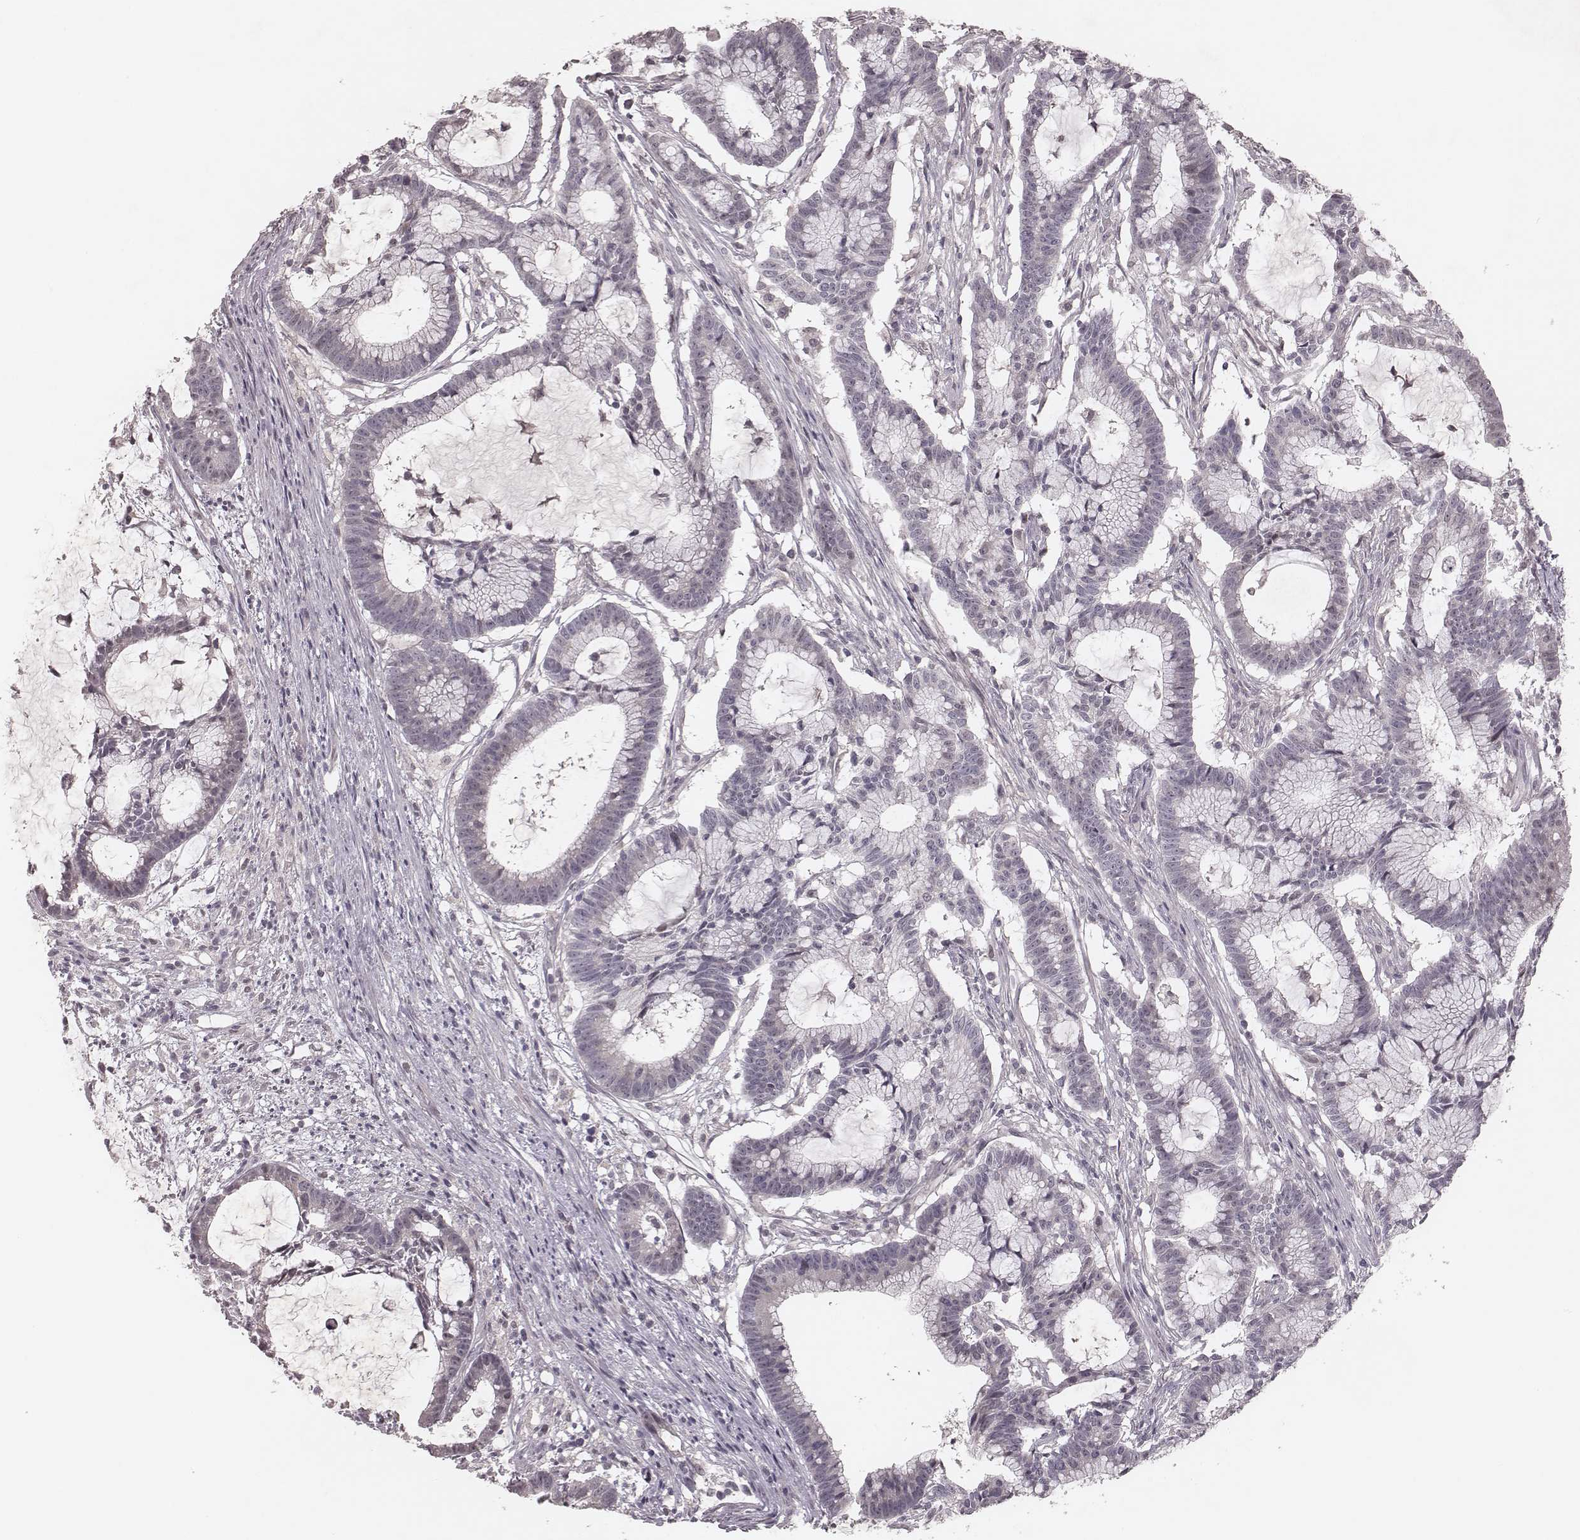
{"staining": {"intensity": "negative", "quantity": "none", "location": "none"}, "tissue": "colorectal cancer", "cell_type": "Tumor cells", "image_type": "cancer", "snomed": [{"axis": "morphology", "description": "Adenocarcinoma, NOS"}, {"axis": "topography", "description": "Colon"}], "caption": "The image demonstrates no staining of tumor cells in colorectal cancer.", "gene": "FAM13B", "patient": {"sex": "female", "age": 78}}